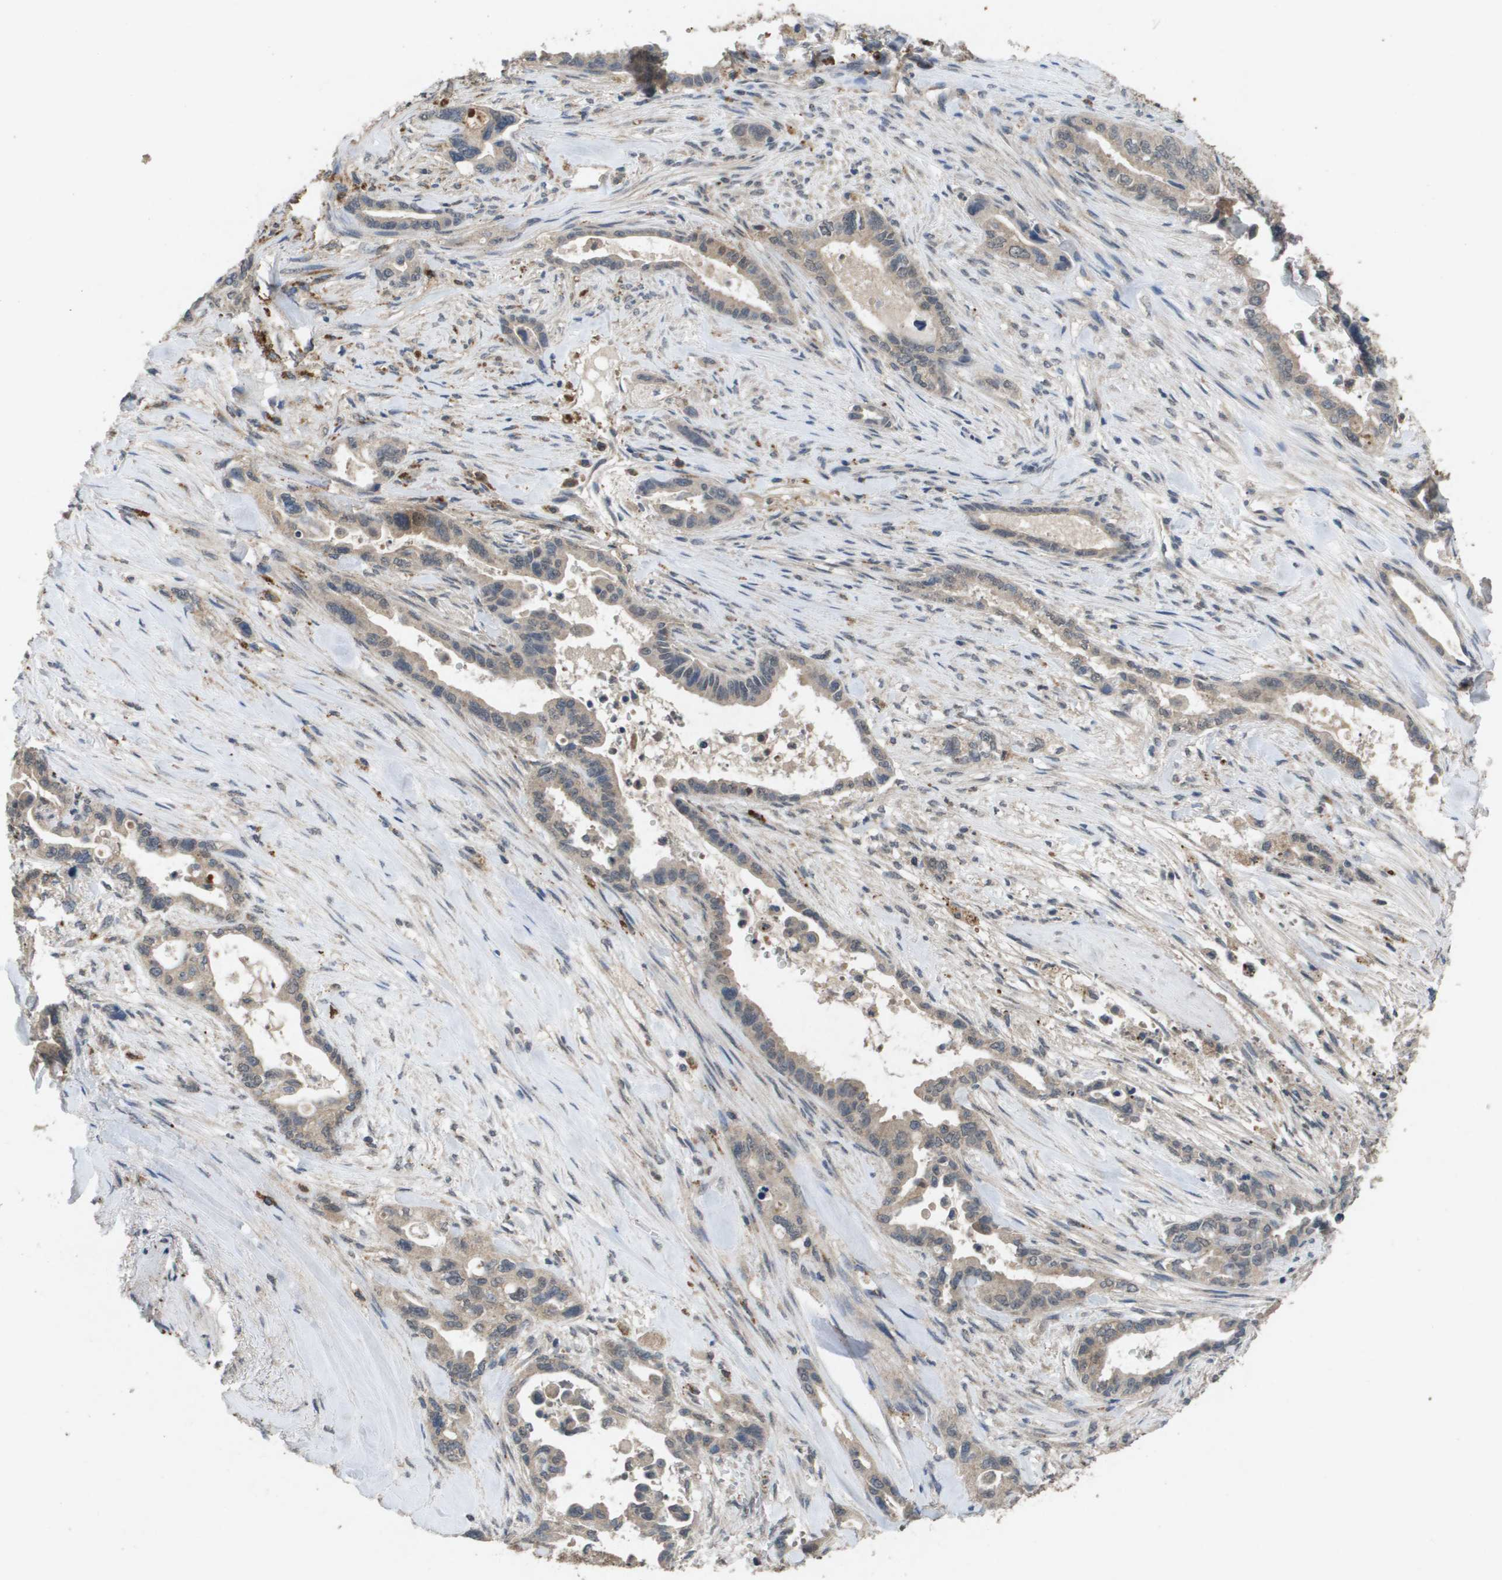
{"staining": {"intensity": "weak", "quantity": ">75%", "location": "cytoplasmic/membranous"}, "tissue": "pancreatic cancer", "cell_type": "Tumor cells", "image_type": "cancer", "snomed": [{"axis": "morphology", "description": "Adenocarcinoma, NOS"}, {"axis": "topography", "description": "Pancreas"}], "caption": "Tumor cells exhibit low levels of weak cytoplasmic/membranous staining in about >75% of cells in human pancreatic adenocarcinoma. (DAB (3,3'-diaminobenzidine) = brown stain, brightfield microscopy at high magnification).", "gene": "PROC", "patient": {"sex": "male", "age": 70}}